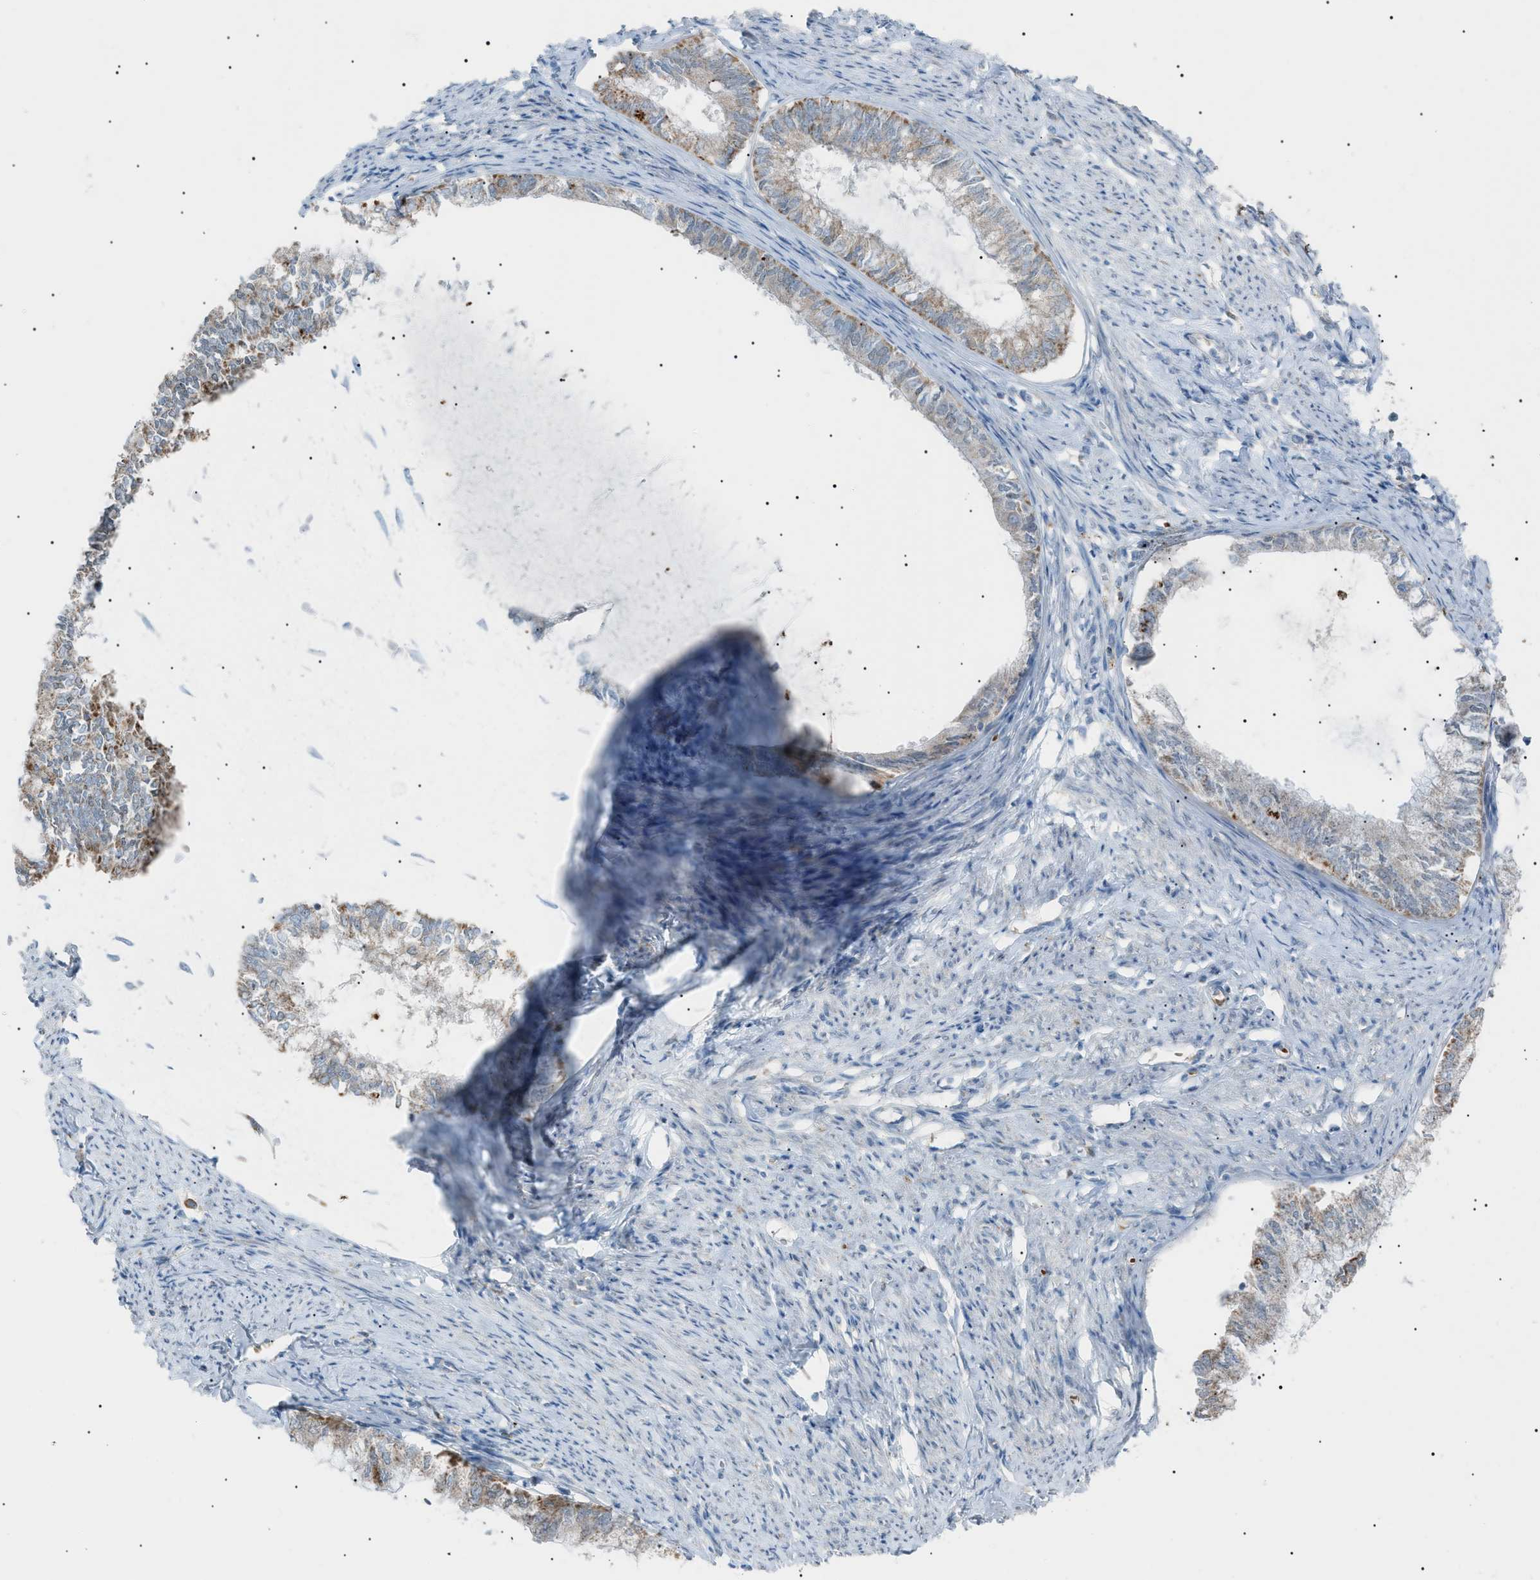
{"staining": {"intensity": "moderate", "quantity": ">75%", "location": "cytoplasmic/membranous"}, "tissue": "endometrial cancer", "cell_type": "Tumor cells", "image_type": "cancer", "snomed": [{"axis": "morphology", "description": "Adenocarcinoma, NOS"}, {"axis": "topography", "description": "Endometrium"}], "caption": "There is medium levels of moderate cytoplasmic/membranous staining in tumor cells of endometrial cancer, as demonstrated by immunohistochemical staining (brown color).", "gene": "ZNF516", "patient": {"sex": "female", "age": 86}}